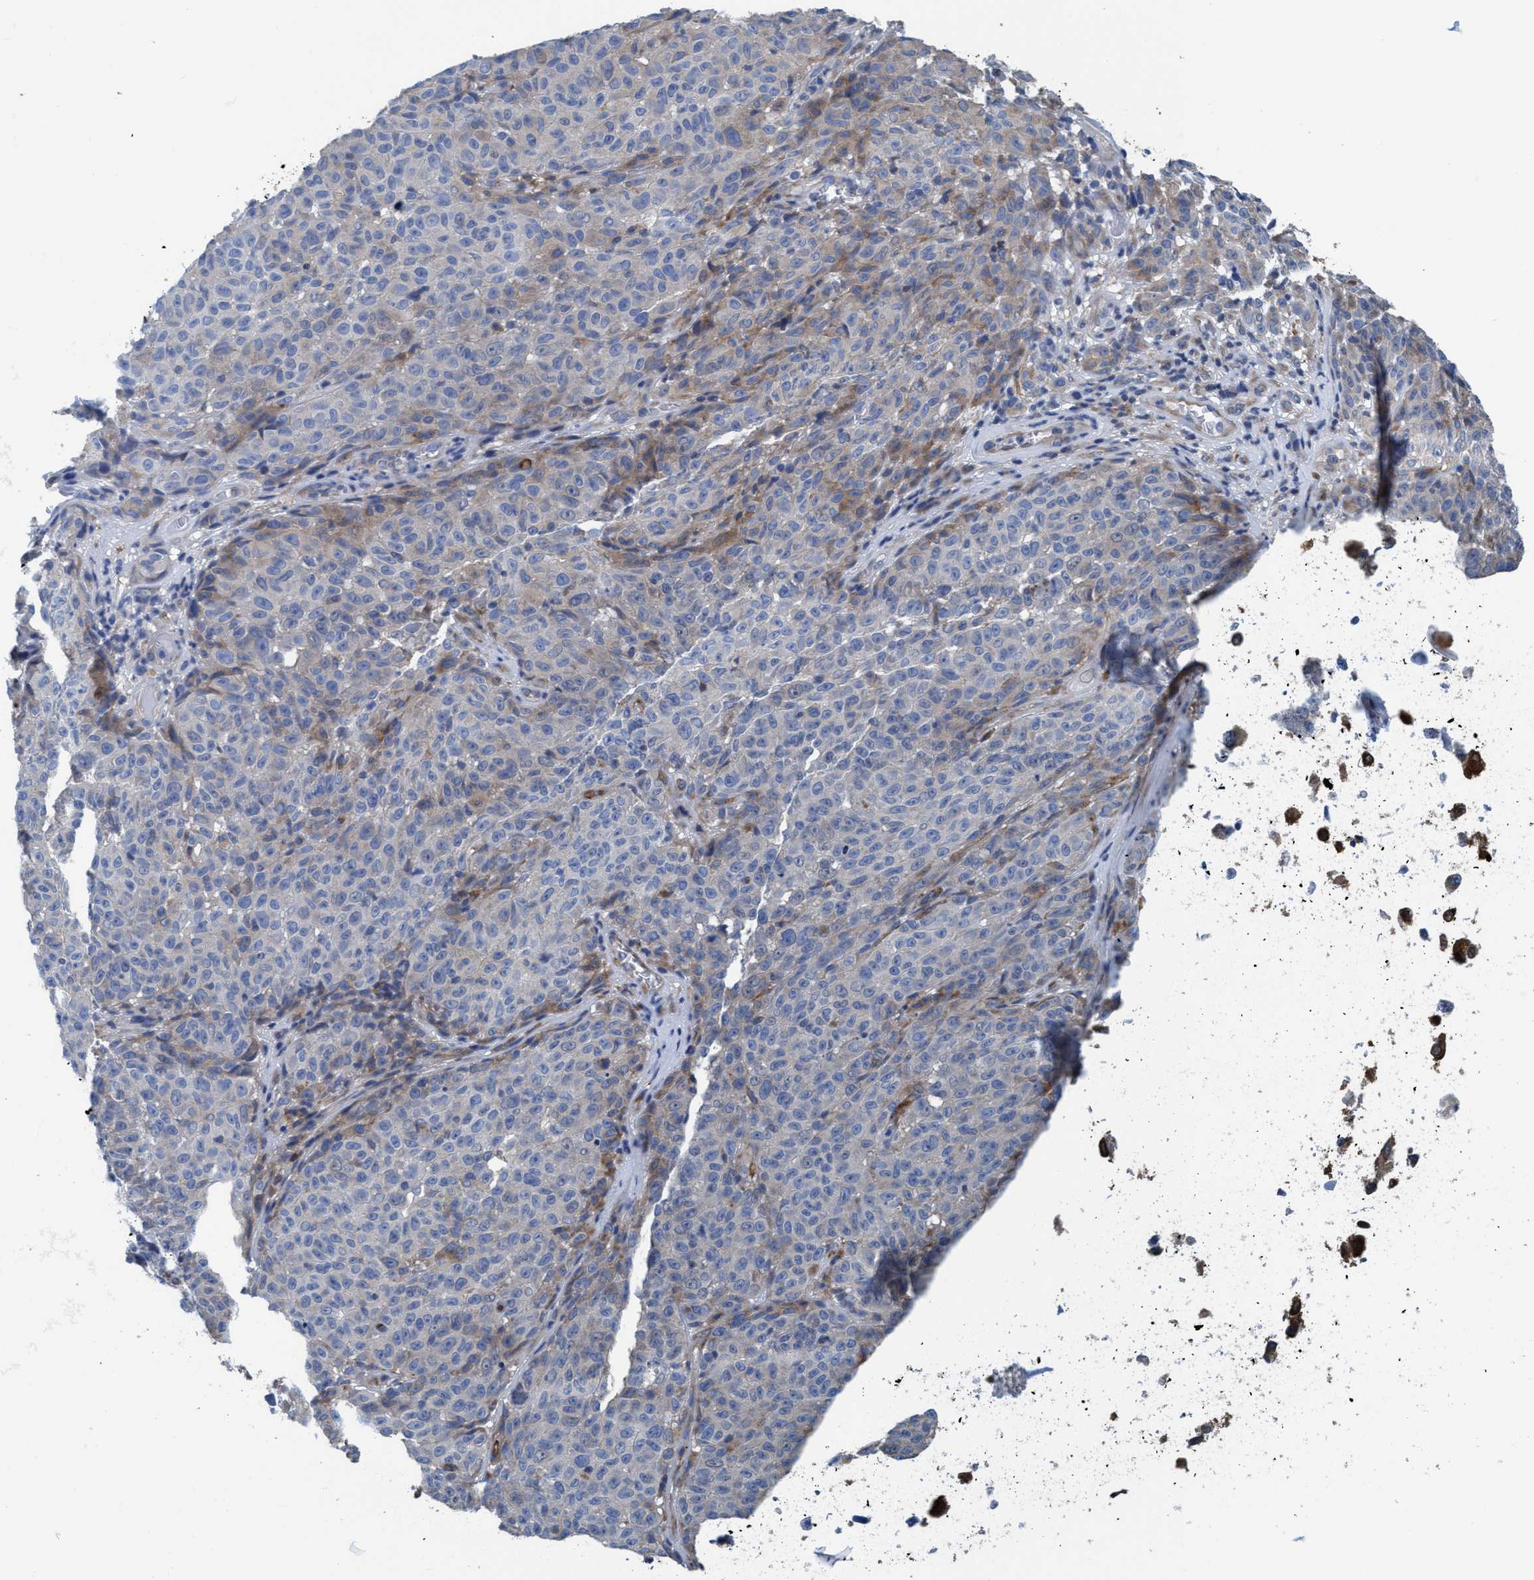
{"staining": {"intensity": "moderate", "quantity": "25%-75%", "location": "cytoplasmic/membranous"}, "tissue": "skin cancer", "cell_type": "Tumor cells", "image_type": "cancer", "snomed": [{"axis": "morphology", "description": "Basal cell carcinoma"}, {"axis": "topography", "description": "Skin"}], "caption": "Brown immunohistochemical staining in human skin cancer shows moderate cytoplasmic/membranous expression in approximately 25%-75% of tumor cells.", "gene": "NMT1", "patient": {"sex": "female", "age": 64}}